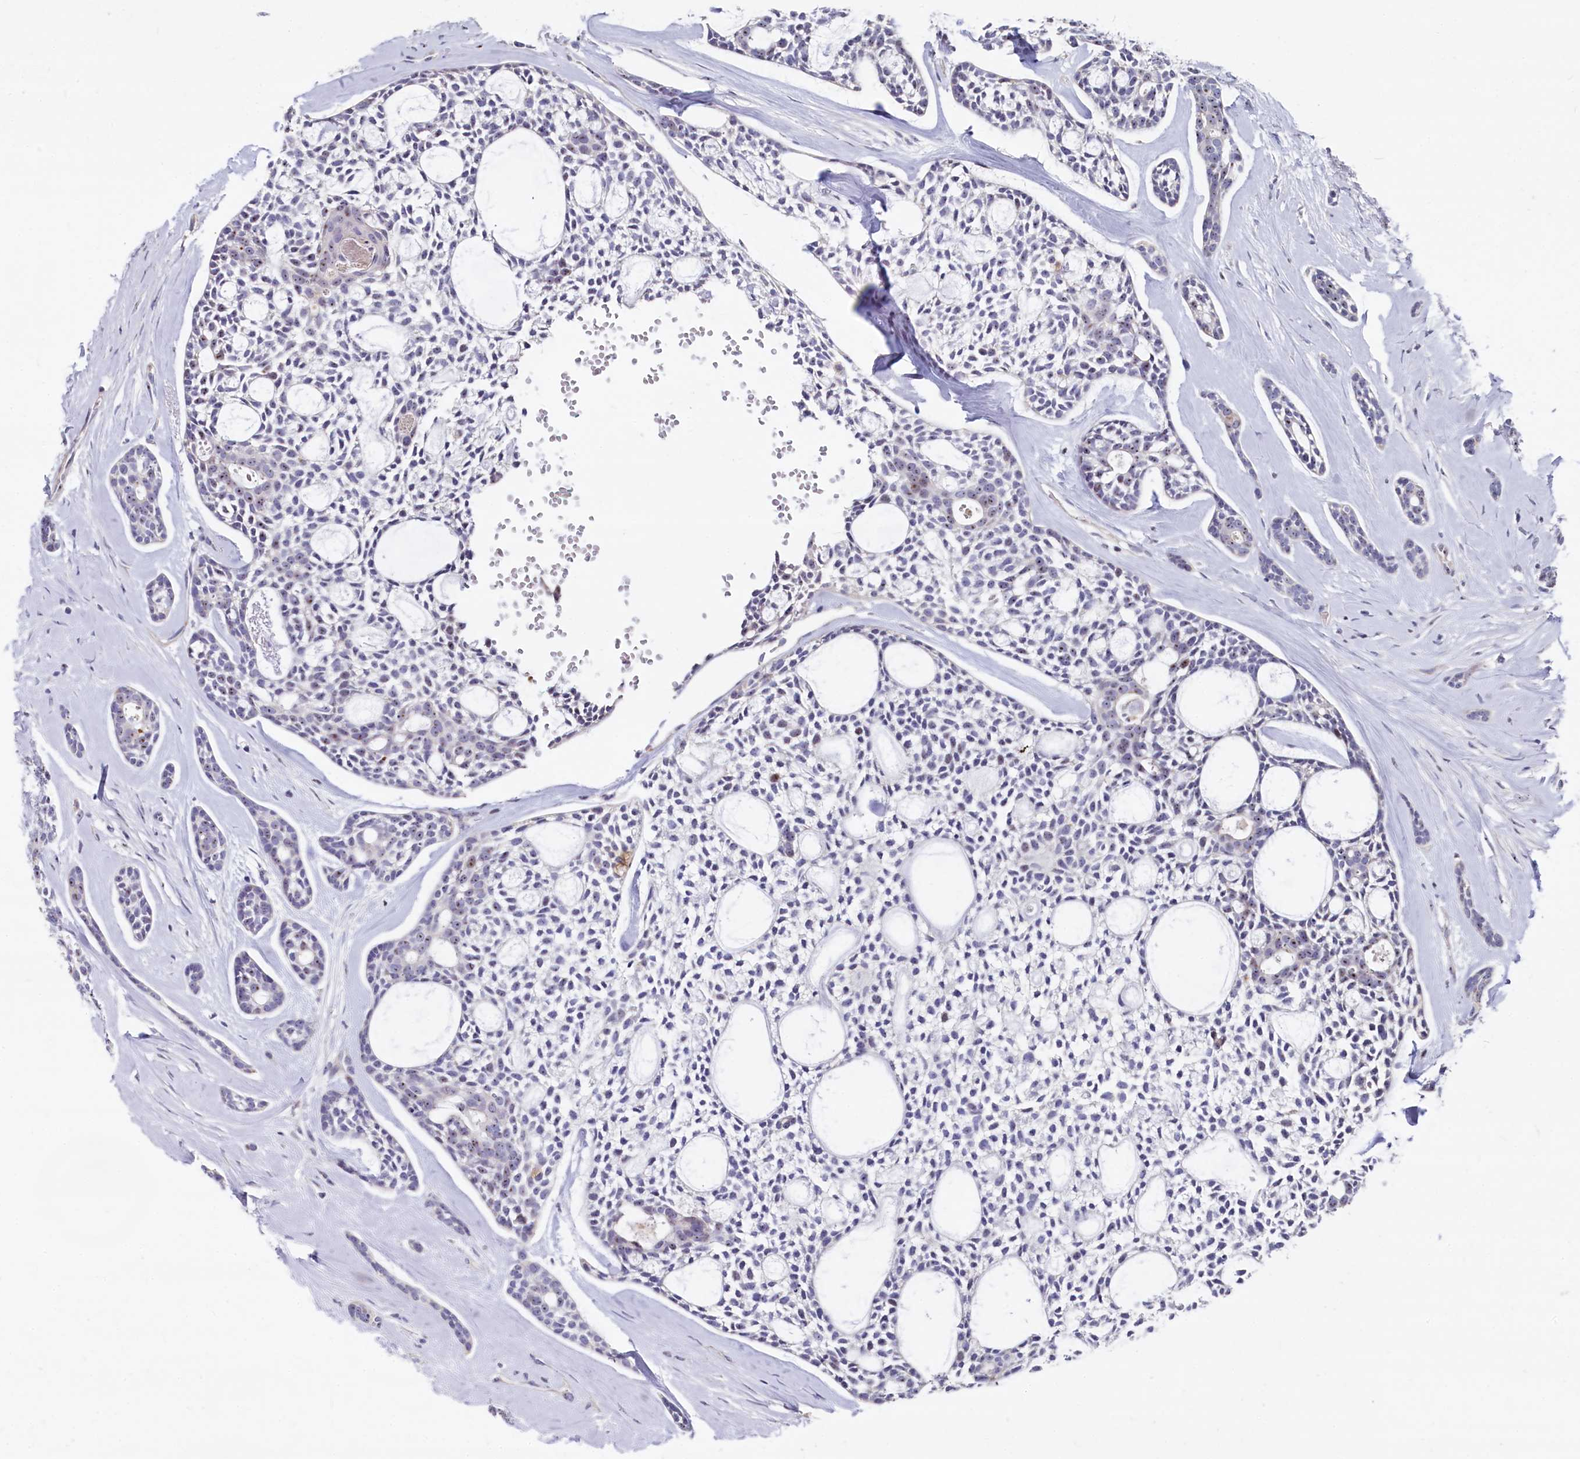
{"staining": {"intensity": "moderate", "quantity": "<25%", "location": "nuclear"}, "tissue": "head and neck cancer", "cell_type": "Tumor cells", "image_type": "cancer", "snomed": [{"axis": "morphology", "description": "Adenocarcinoma, NOS"}, {"axis": "topography", "description": "Subcutis"}, {"axis": "topography", "description": "Head-Neck"}], "caption": "Immunohistochemistry staining of head and neck cancer (adenocarcinoma), which exhibits low levels of moderate nuclear positivity in approximately <25% of tumor cells indicating moderate nuclear protein expression. The staining was performed using DAB (brown) for protein detection and nuclei were counterstained in hematoxylin (blue).", "gene": "ASXL3", "patient": {"sex": "female", "age": 73}}